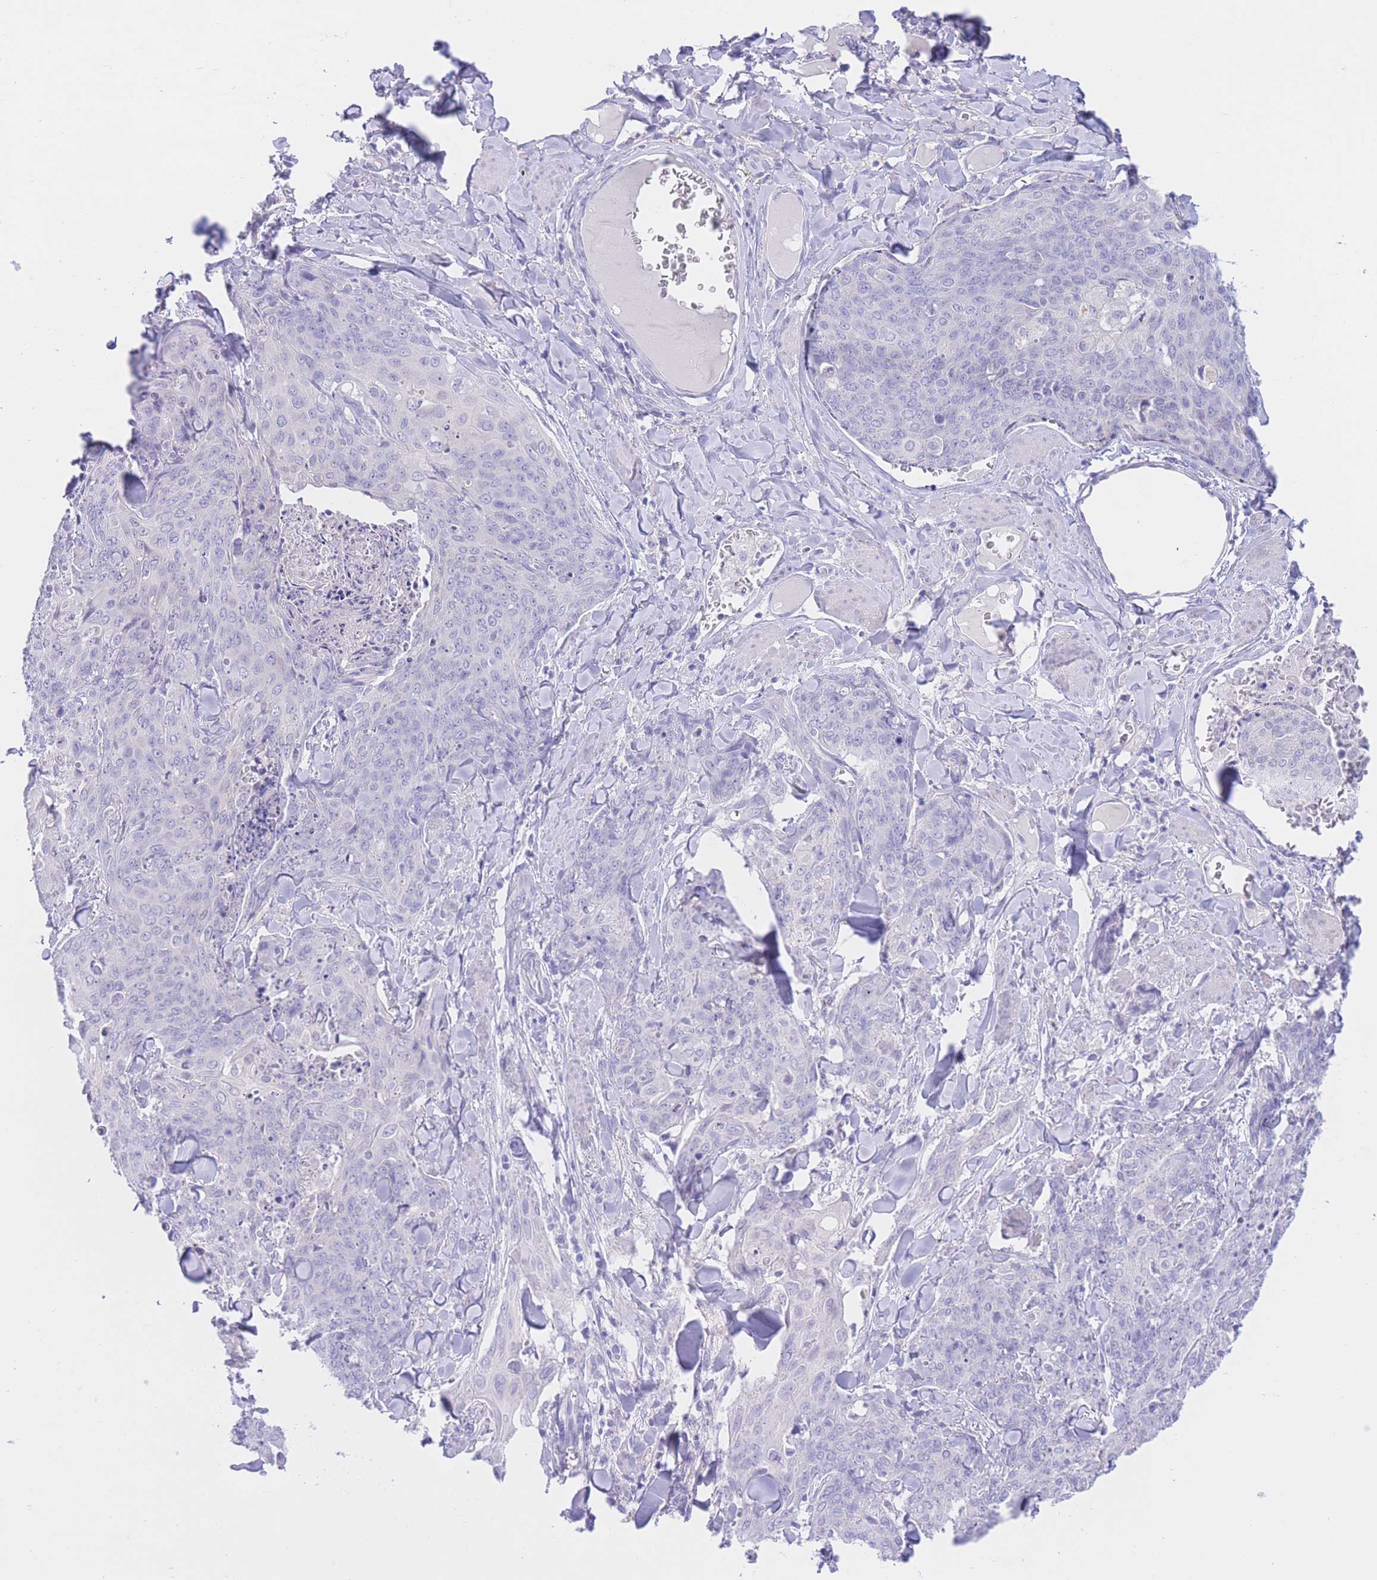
{"staining": {"intensity": "negative", "quantity": "none", "location": "none"}, "tissue": "skin cancer", "cell_type": "Tumor cells", "image_type": "cancer", "snomed": [{"axis": "morphology", "description": "Squamous cell carcinoma, NOS"}, {"axis": "topography", "description": "Skin"}, {"axis": "topography", "description": "Vulva"}], "caption": "This is a micrograph of IHC staining of skin squamous cell carcinoma, which shows no staining in tumor cells.", "gene": "ZNF212", "patient": {"sex": "female", "age": 85}}